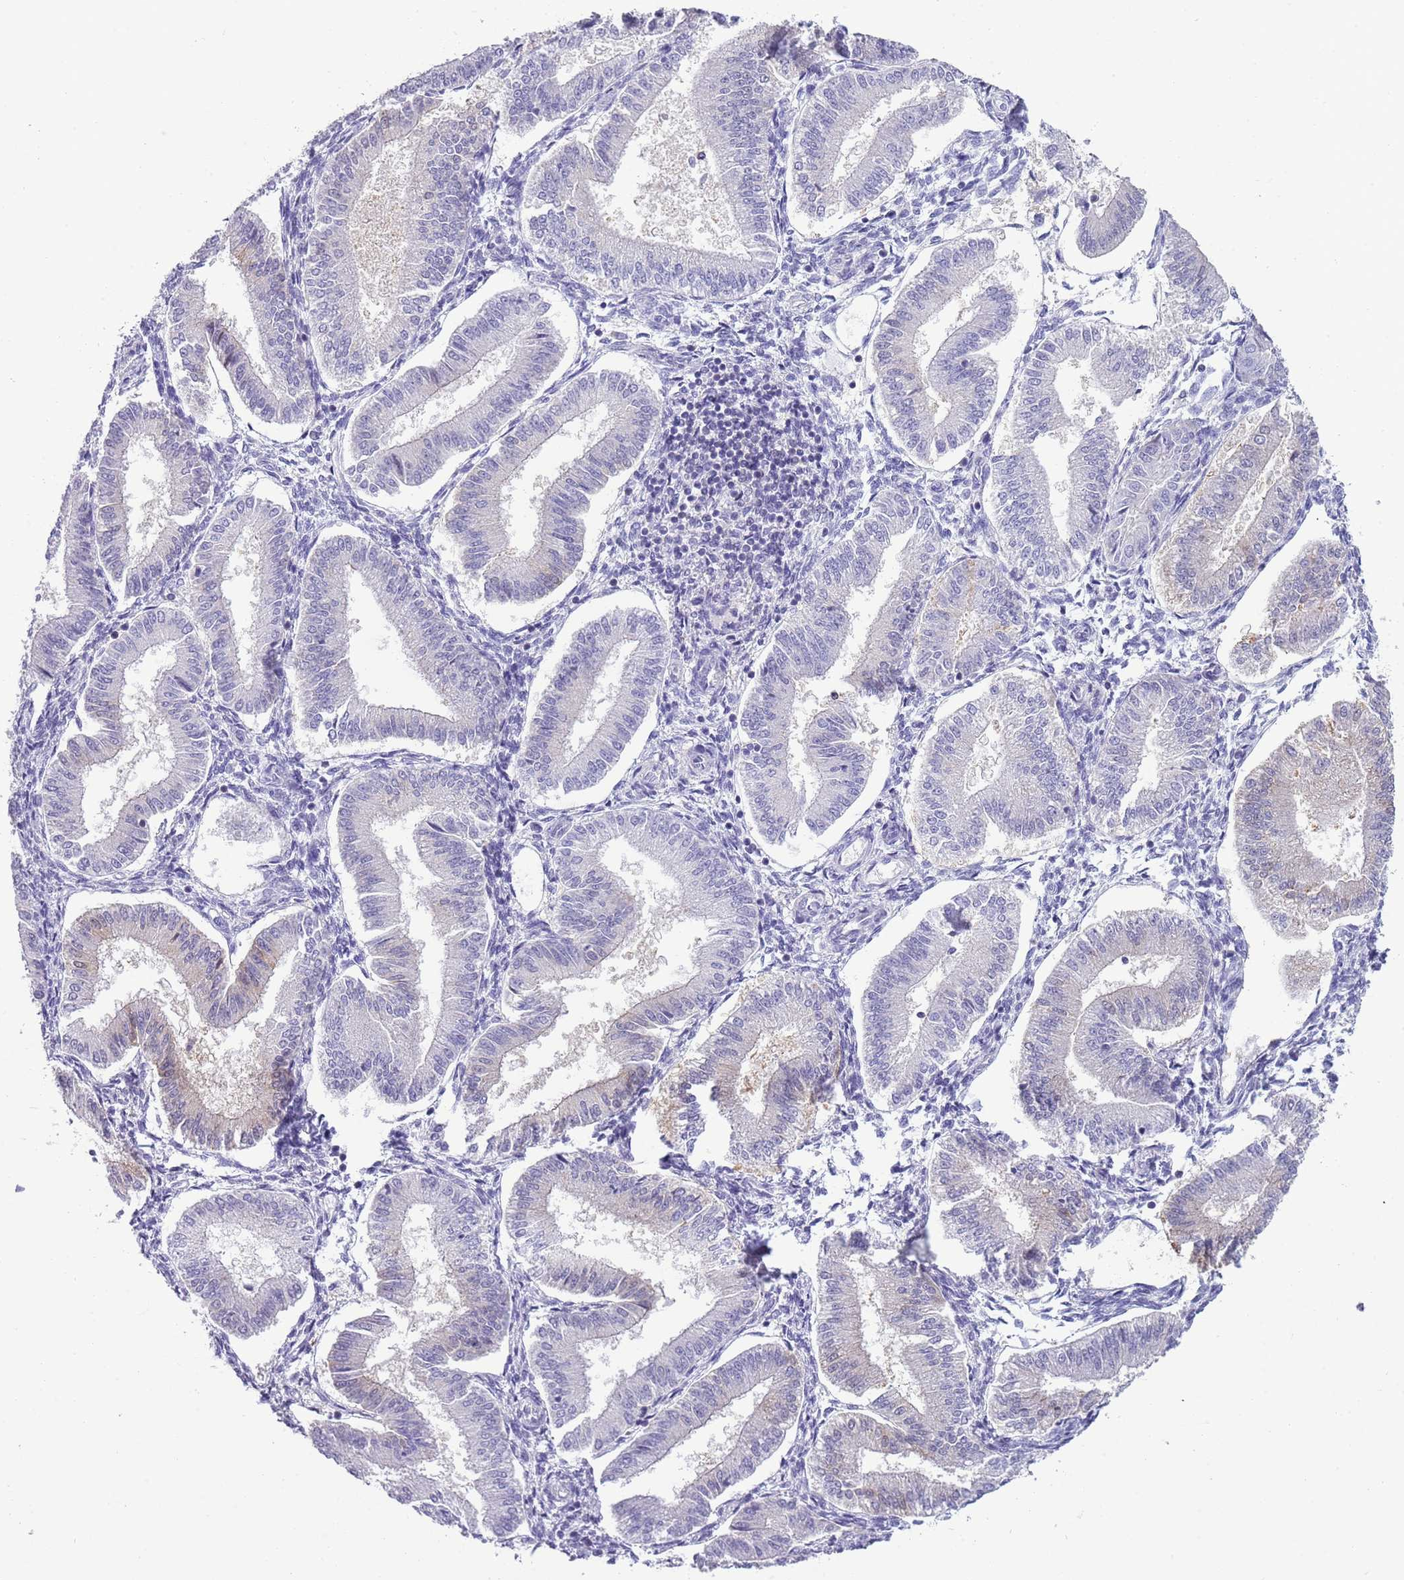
{"staining": {"intensity": "negative", "quantity": "none", "location": "none"}, "tissue": "endometrium", "cell_type": "Cells in endometrial stroma", "image_type": "normal", "snomed": [{"axis": "morphology", "description": "Normal tissue, NOS"}, {"axis": "topography", "description": "Endometrium"}], "caption": "A high-resolution image shows immunohistochemistry (IHC) staining of benign endometrium, which reveals no significant positivity in cells in endometrial stroma.", "gene": "NBPF4", "patient": {"sex": "female", "age": 39}}